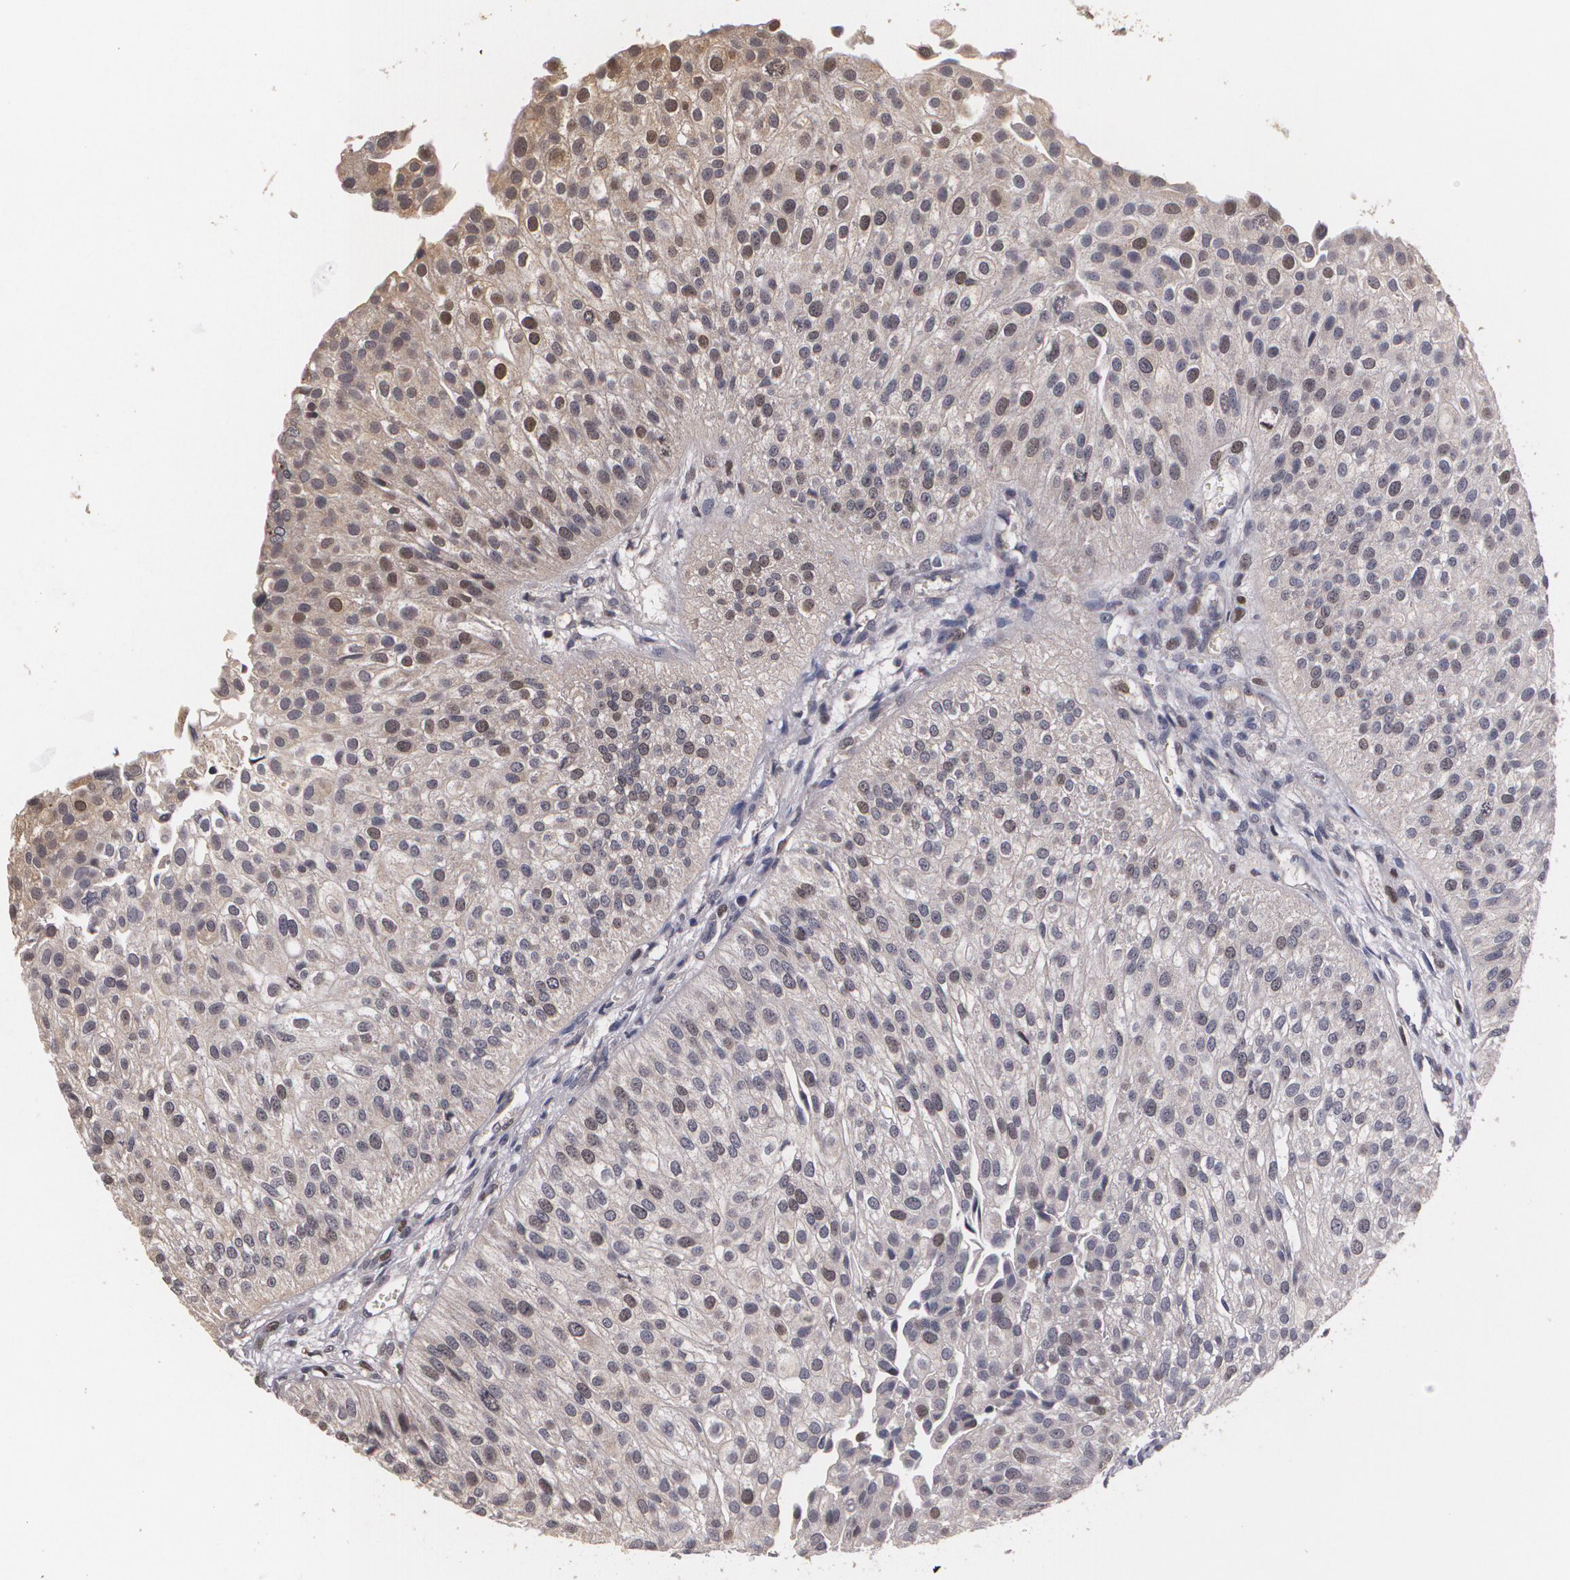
{"staining": {"intensity": "moderate", "quantity": "25%-75%", "location": "cytoplasmic/membranous,nuclear"}, "tissue": "urothelial cancer", "cell_type": "Tumor cells", "image_type": "cancer", "snomed": [{"axis": "morphology", "description": "Urothelial carcinoma, Low grade"}, {"axis": "topography", "description": "Urinary bladder"}], "caption": "Moderate cytoplasmic/membranous and nuclear expression for a protein is identified in about 25%-75% of tumor cells of urothelial cancer using immunohistochemistry.", "gene": "BRCA1", "patient": {"sex": "female", "age": 89}}